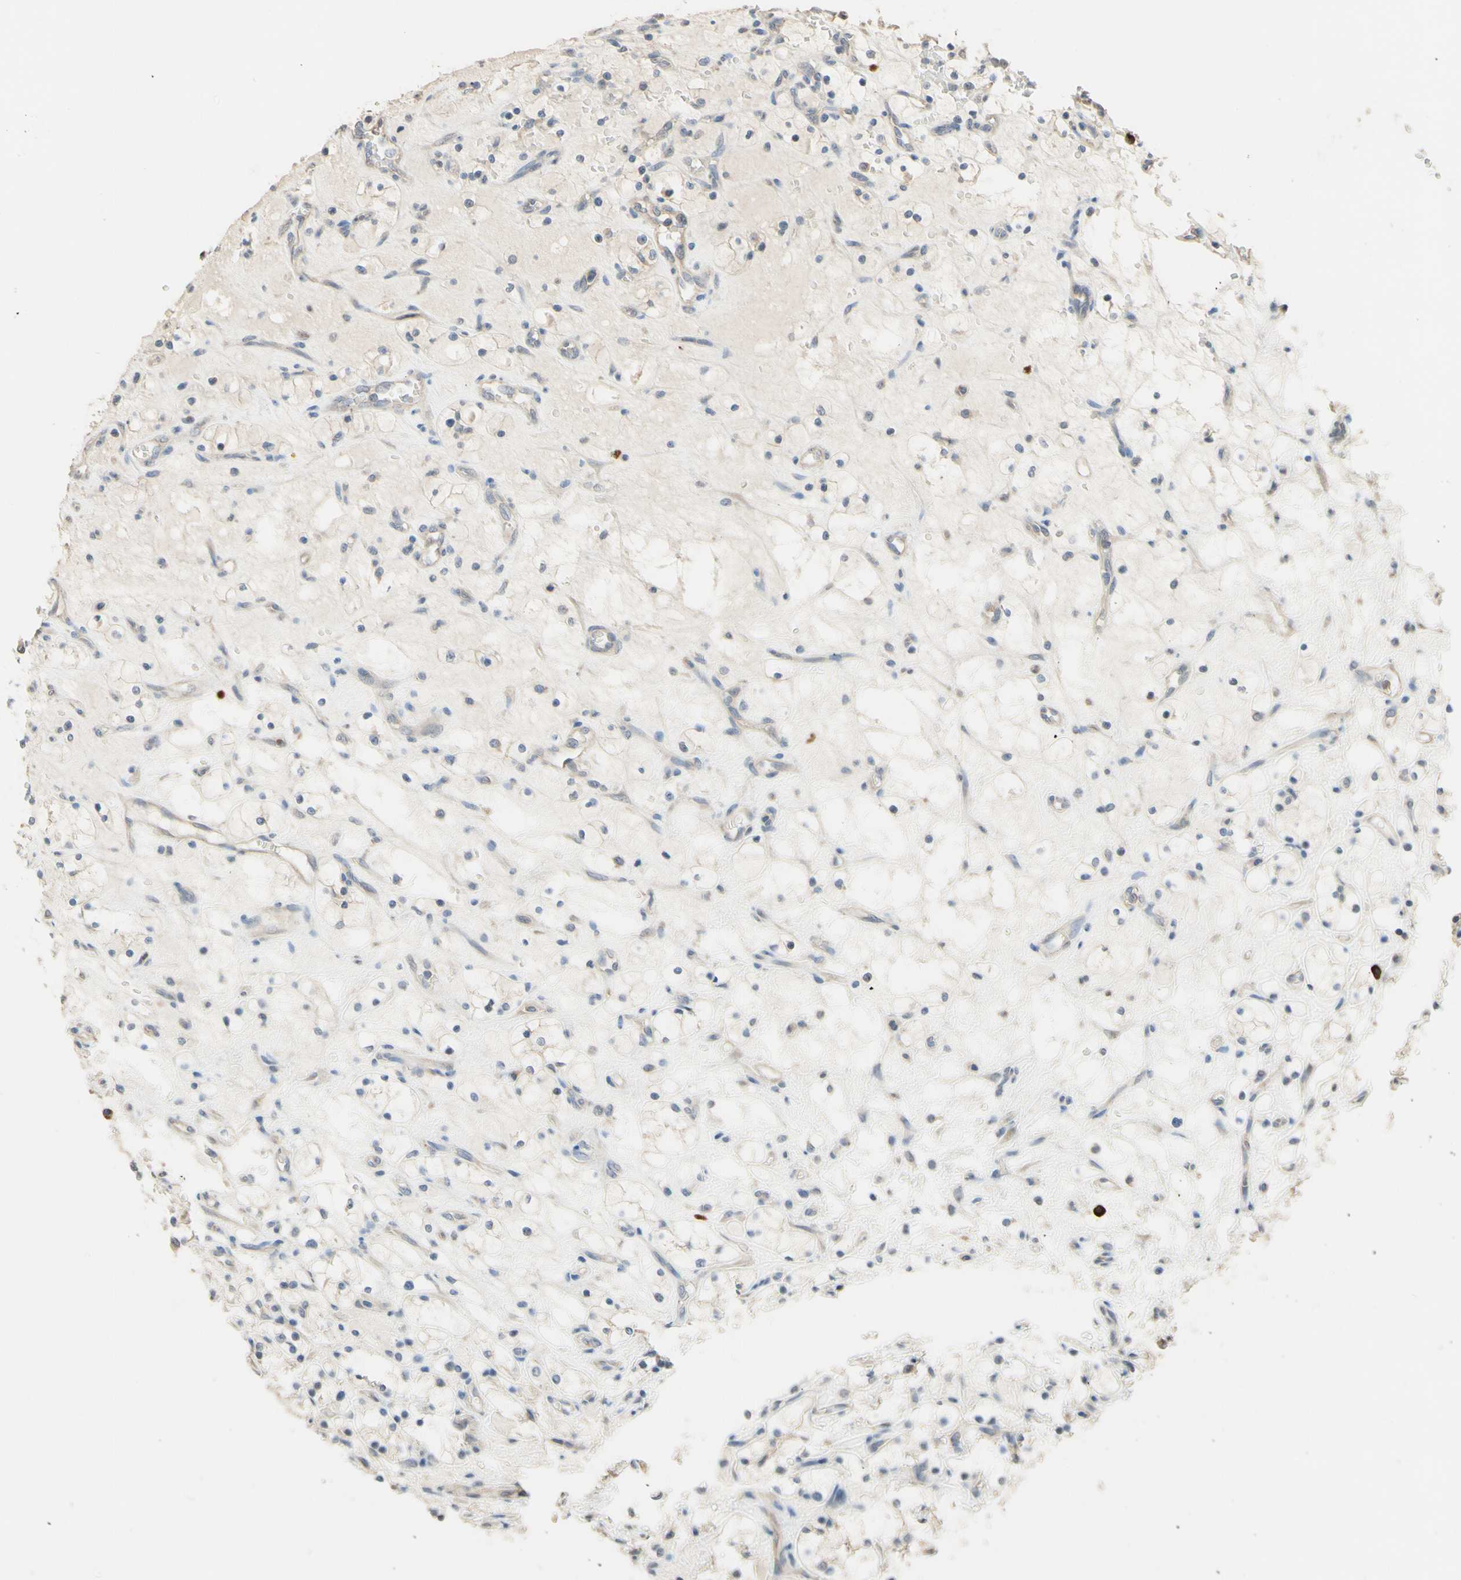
{"staining": {"intensity": "negative", "quantity": "none", "location": "none"}, "tissue": "renal cancer", "cell_type": "Tumor cells", "image_type": "cancer", "snomed": [{"axis": "morphology", "description": "Adenocarcinoma, NOS"}, {"axis": "topography", "description": "Kidney"}], "caption": "The micrograph shows no staining of tumor cells in renal adenocarcinoma.", "gene": "SMIM19", "patient": {"sex": "female", "age": 69}}